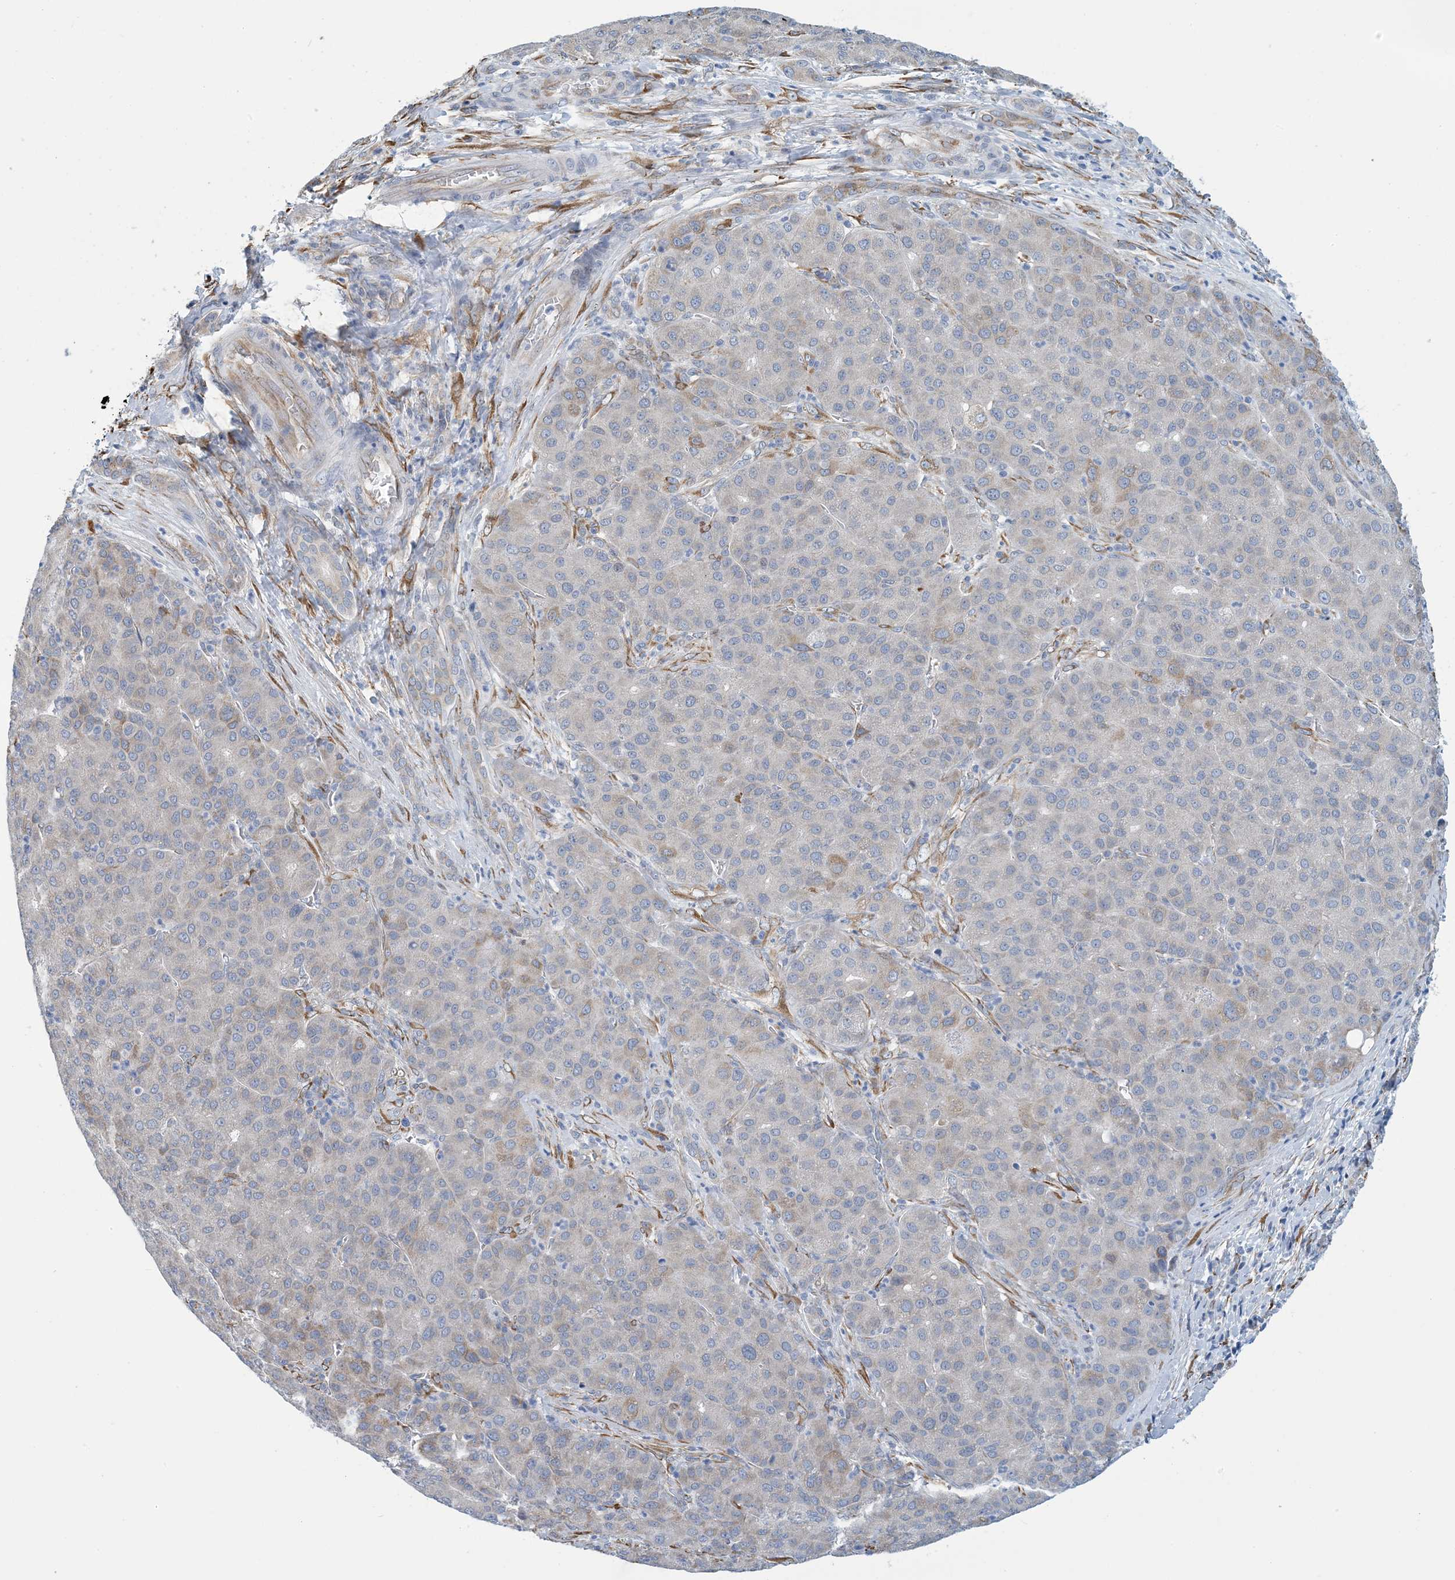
{"staining": {"intensity": "negative", "quantity": "none", "location": "none"}, "tissue": "liver cancer", "cell_type": "Tumor cells", "image_type": "cancer", "snomed": [{"axis": "morphology", "description": "Carcinoma, Hepatocellular, NOS"}, {"axis": "topography", "description": "Liver"}], "caption": "A high-resolution histopathology image shows IHC staining of liver cancer, which displays no significant expression in tumor cells. (DAB (3,3'-diaminobenzidine) immunohistochemistry visualized using brightfield microscopy, high magnification).", "gene": "CCDC14", "patient": {"sex": "male", "age": 65}}